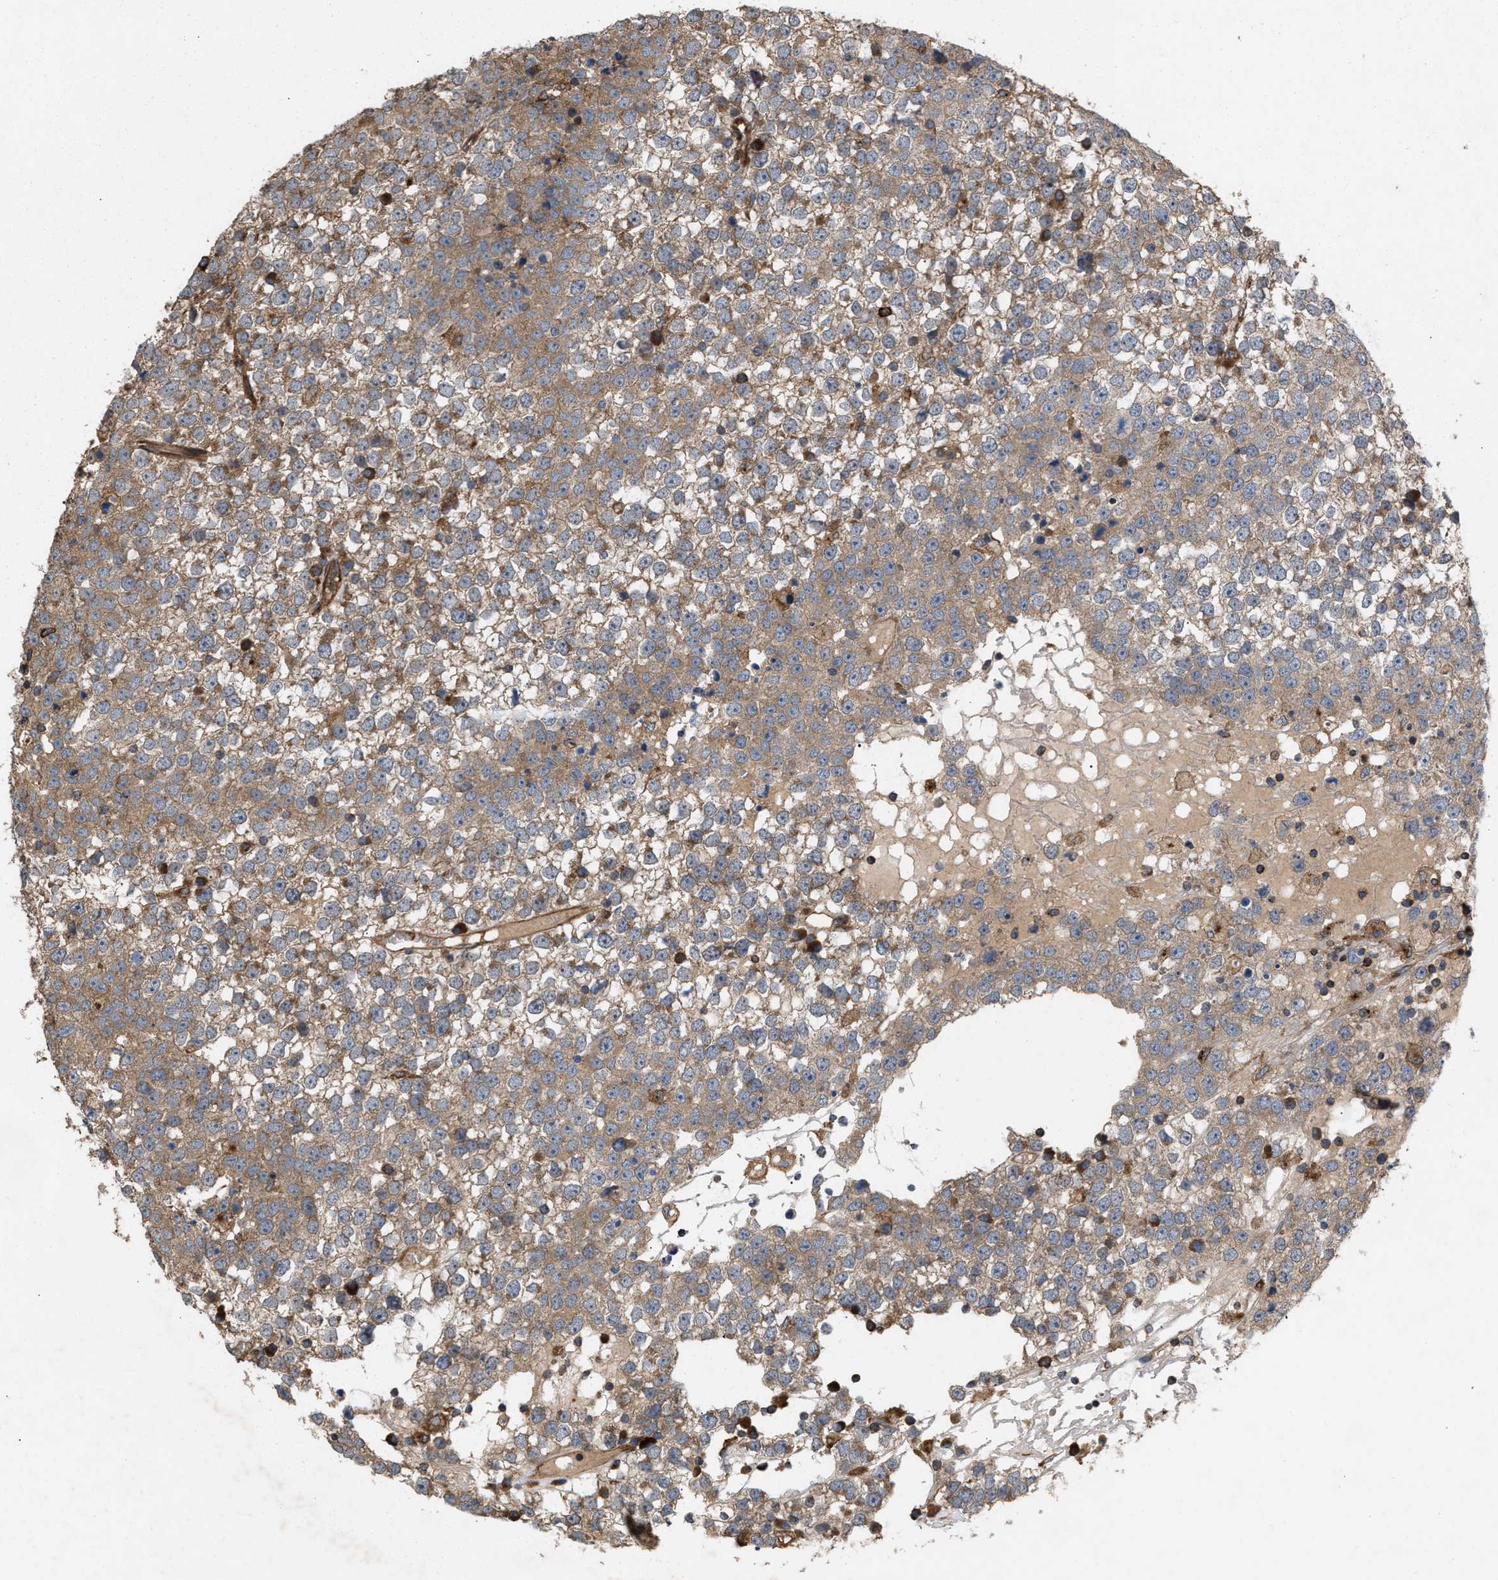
{"staining": {"intensity": "weak", "quantity": ">75%", "location": "cytoplasmic/membranous"}, "tissue": "testis cancer", "cell_type": "Tumor cells", "image_type": "cancer", "snomed": [{"axis": "morphology", "description": "Seminoma, NOS"}, {"axis": "topography", "description": "Testis"}], "caption": "The immunohistochemical stain highlights weak cytoplasmic/membranous positivity in tumor cells of testis seminoma tissue. The protein is shown in brown color, while the nuclei are stained blue.", "gene": "GCC1", "patient": {"sex": "male", "age": 65}}